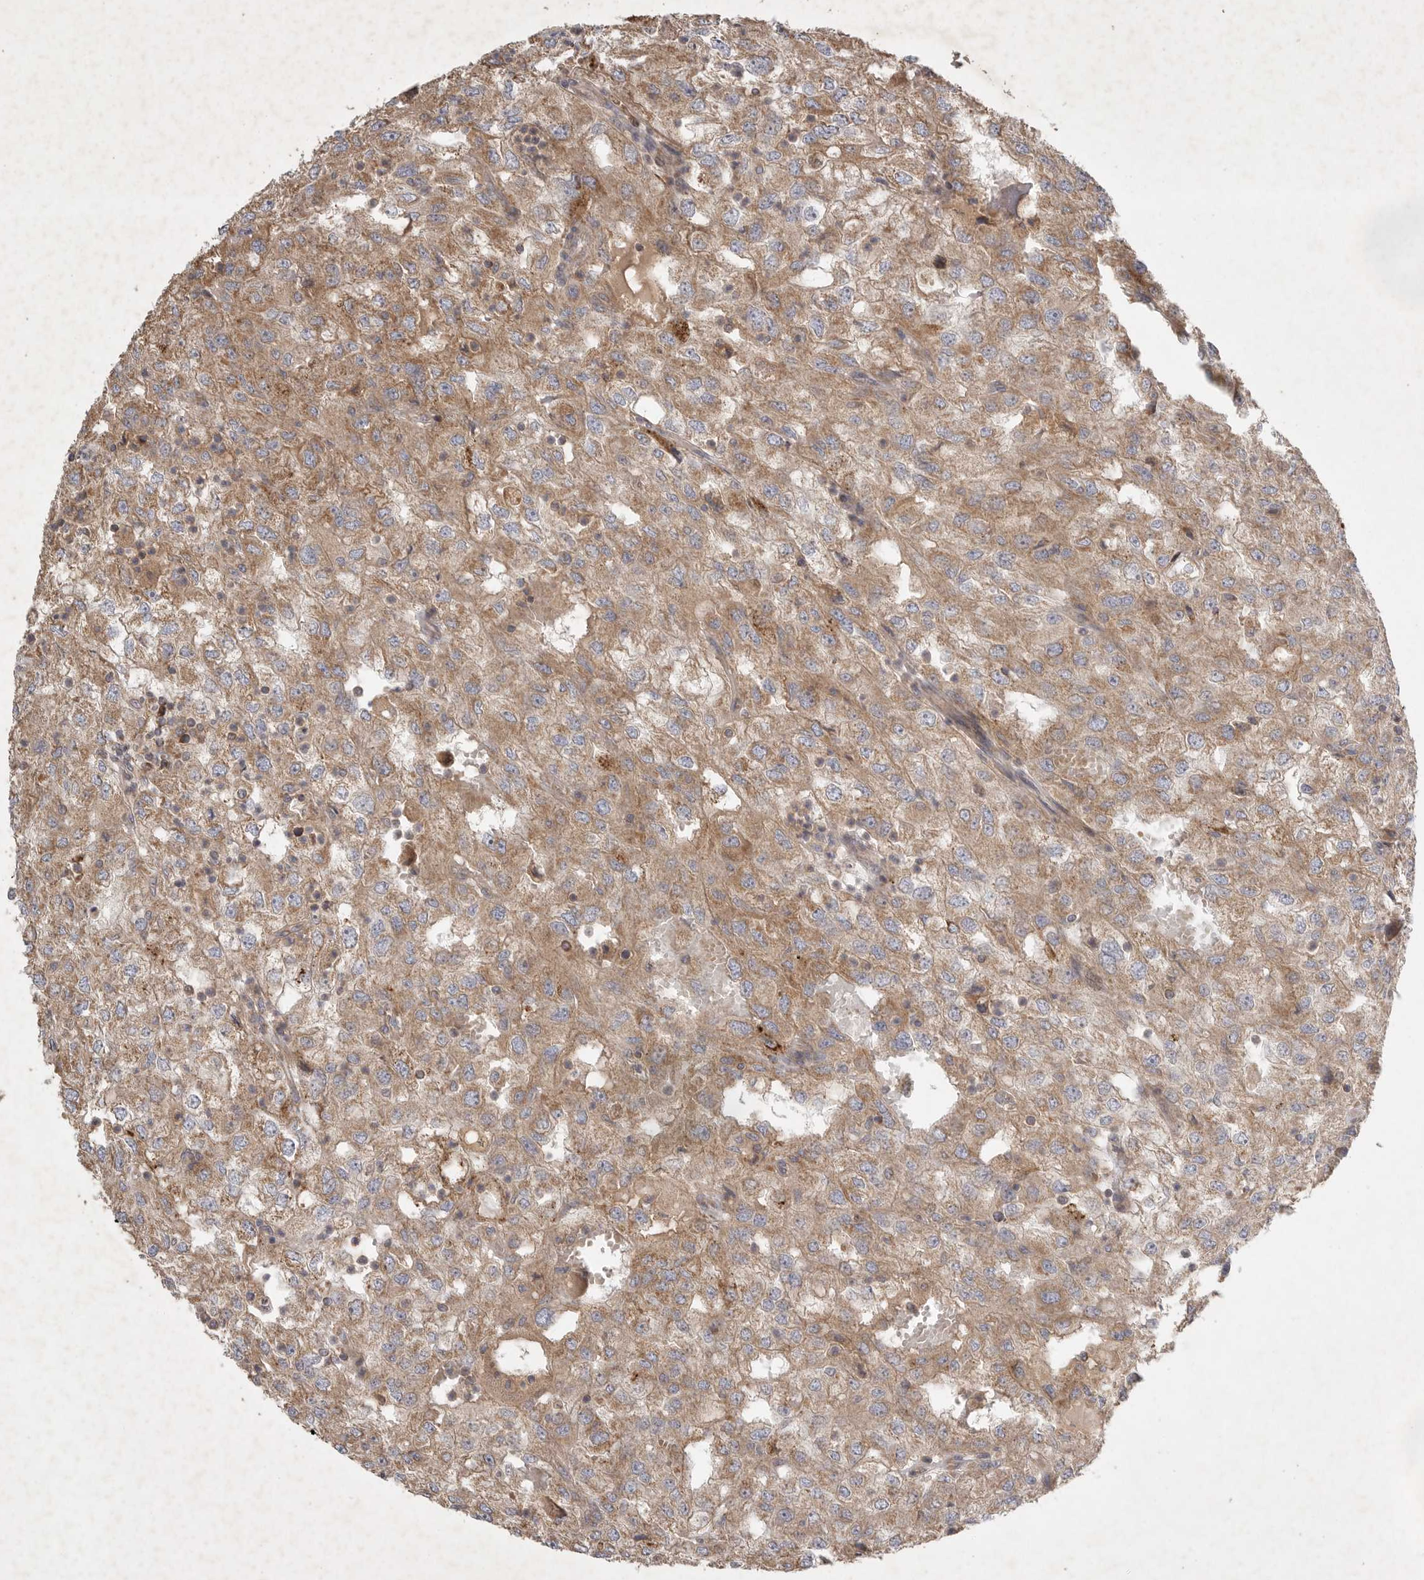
{"staining": {"intensity": "moderate", "quantity": ">75%", "location": "cytoplasmic/membranous"}, "tissue": "renal cancer", "cell_type": "Tumor cells", "image_type": "cancer", "snomed": [{"axis": "morphology", "description": "Adenocarcinoma, NOS"}, {"axis": "topography", "description": "Kidney"}], "caption": "Renal adenocarcinoma stained with IHC exhibits moderate cytoplasmic/membranous positivity in approximately >75% of tumor cells.", "gene": "KIF21B", "patient": {"sex": "female", "age": 54}}